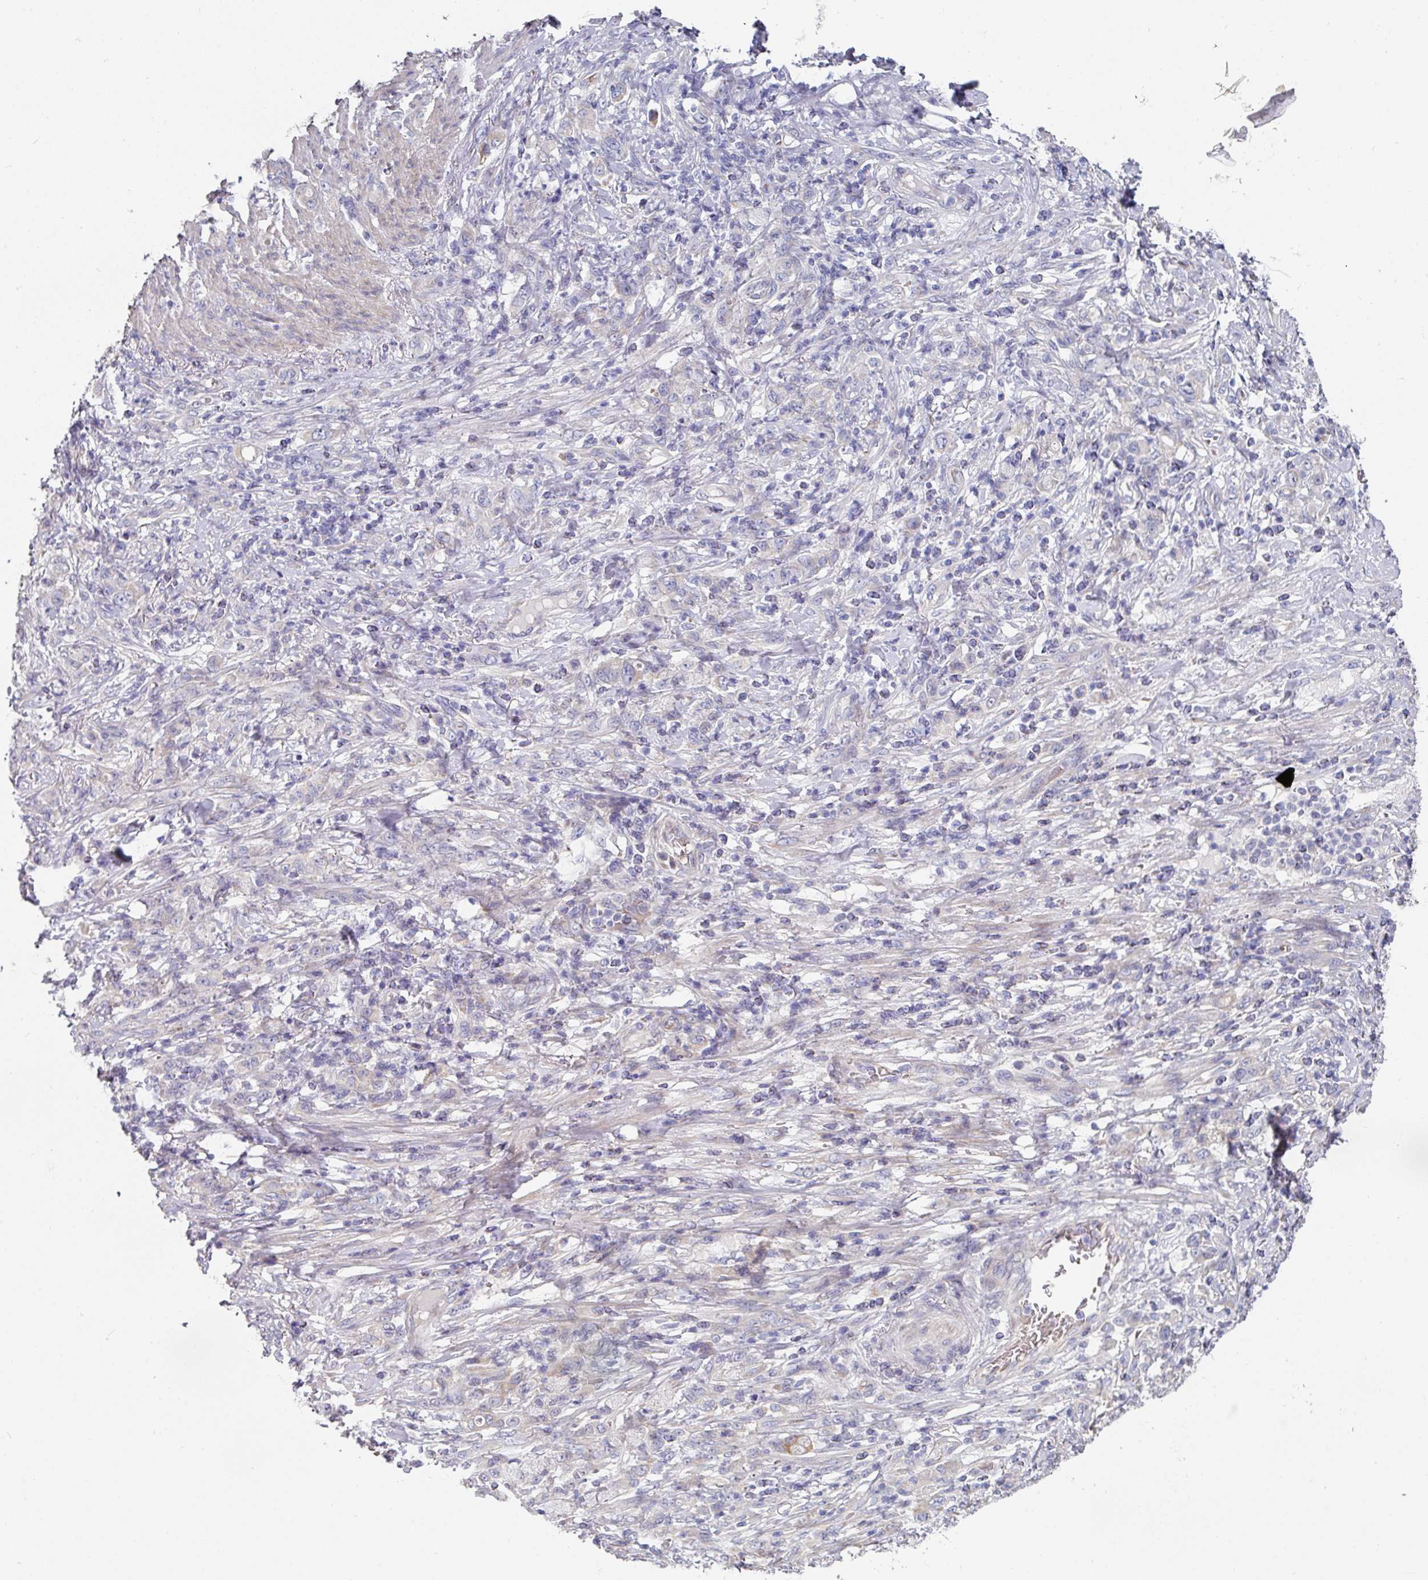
{"staining": {"intensity": "negative", "quantity": "none", "location": "none"}, "tissue": "stomach cancer", "cell_type": "Tumor cells", "image_type": "cancer", "snomed": [{"axis": "morphology", "description": "Adenocarcinoma, NOS"}, {"axis": "topography", "description": "Stomach"}], "caption": "This is a micrograph of immunohistochemistry (IHC) staining of adenocarcinoma (stomach), which shows no expression in tumor cells.", "gene": "PYROXD2", "patient": {"sex": "female", "age": 79}}